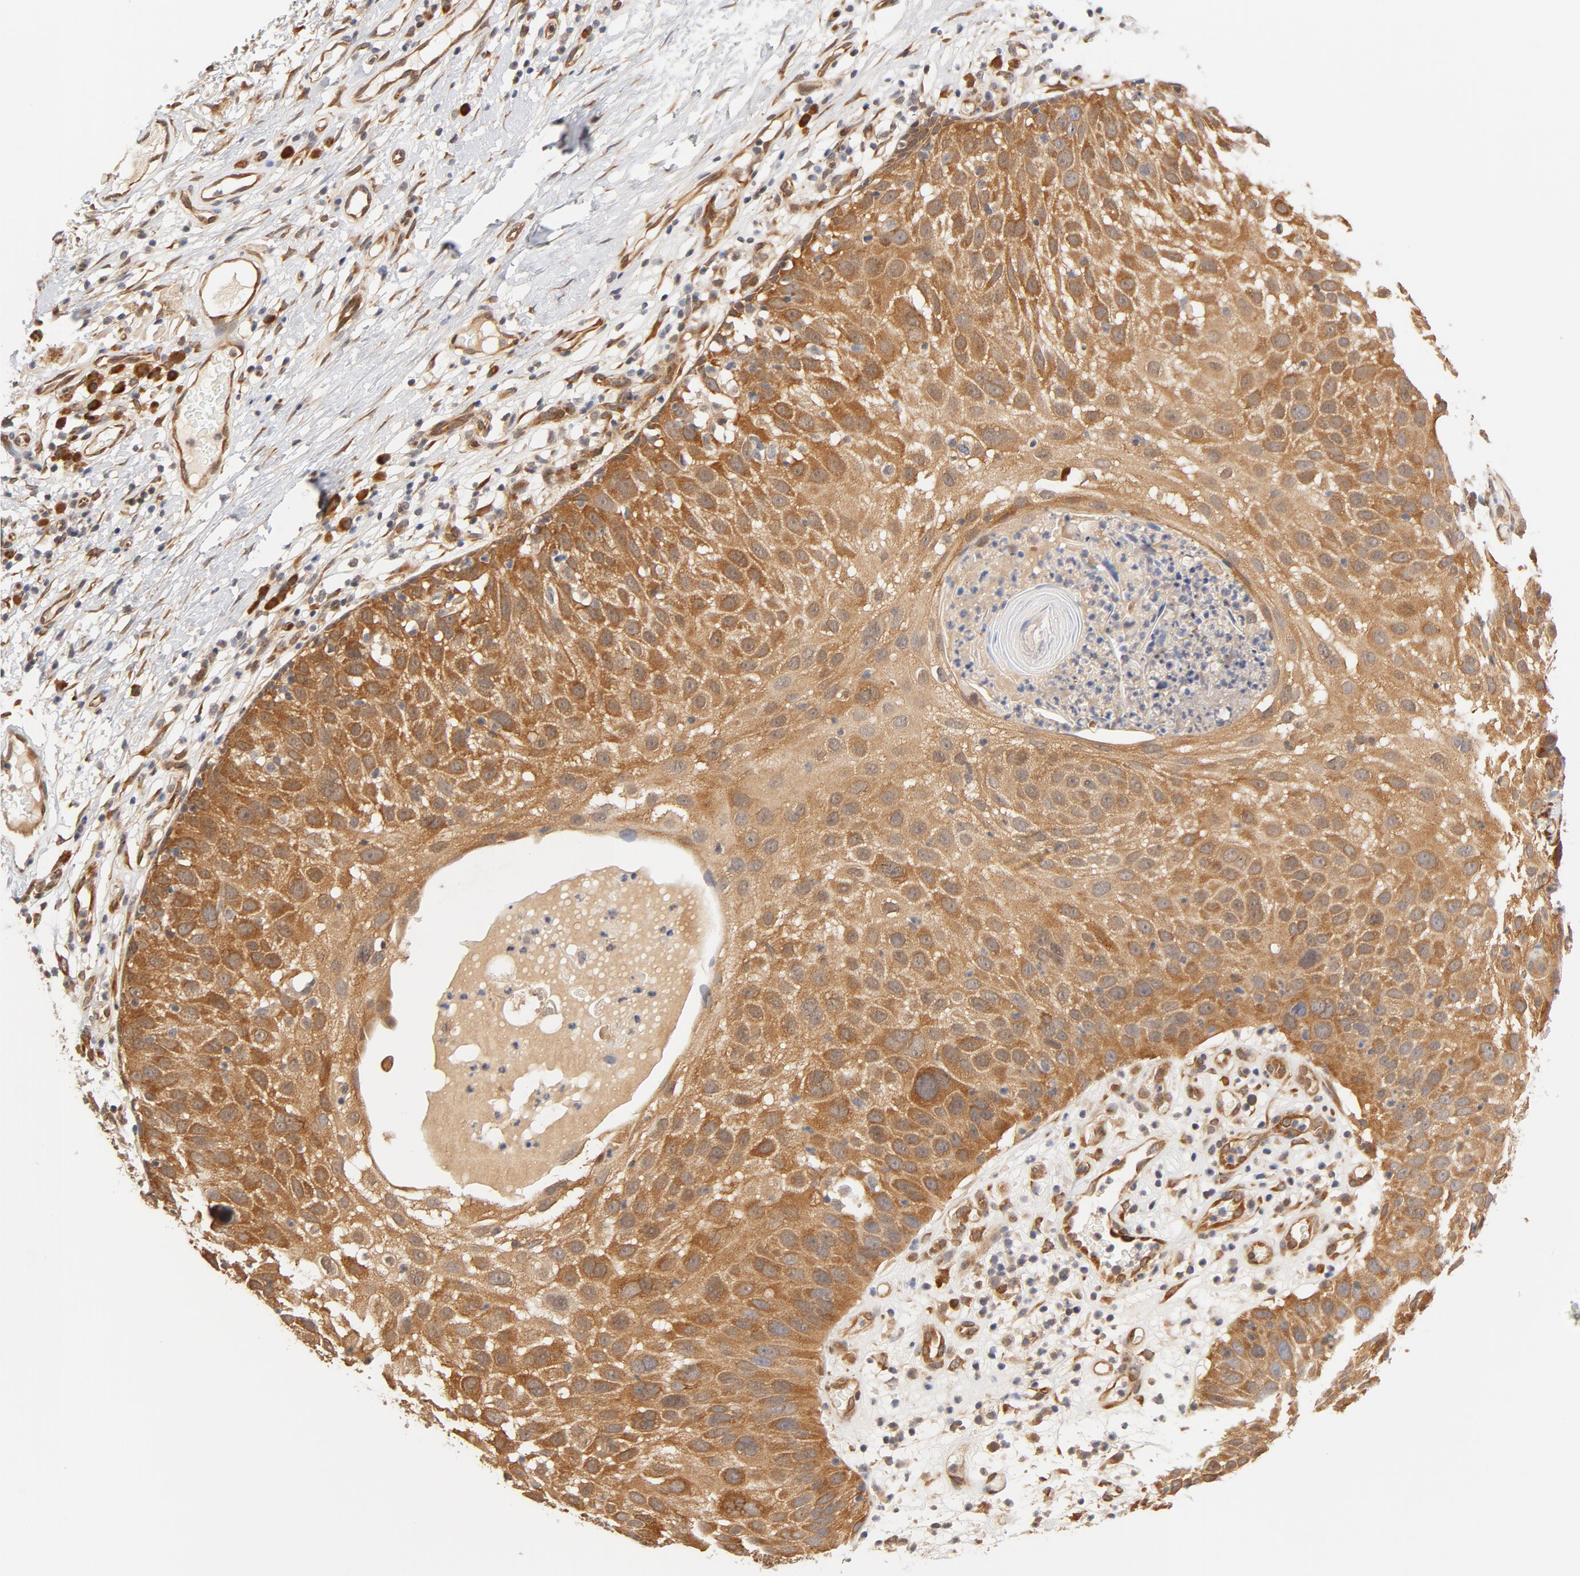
{"staining": {"intensity": "moderate", "quantity": ">75%", "location": "cytoplasmic/membranous"}, "tissue": "skin cancer", "cell_type": "Tumor cells", "image_type": "cancer", "snomed": [{"axis": "morphology", "description": "Squamous cell carcinoma, NOS"}, {"axis": "topography", "description": "Skin"}], "caption": "Approximately >75% of tumor cells in human skin squamous cell carcinoma reveal moderate cytoplasmic/membranous protein expression as visualized by brown immunohistochemical staining.", "gene": "EIF4E", "patient": {"sex": "male", "age": 87}}